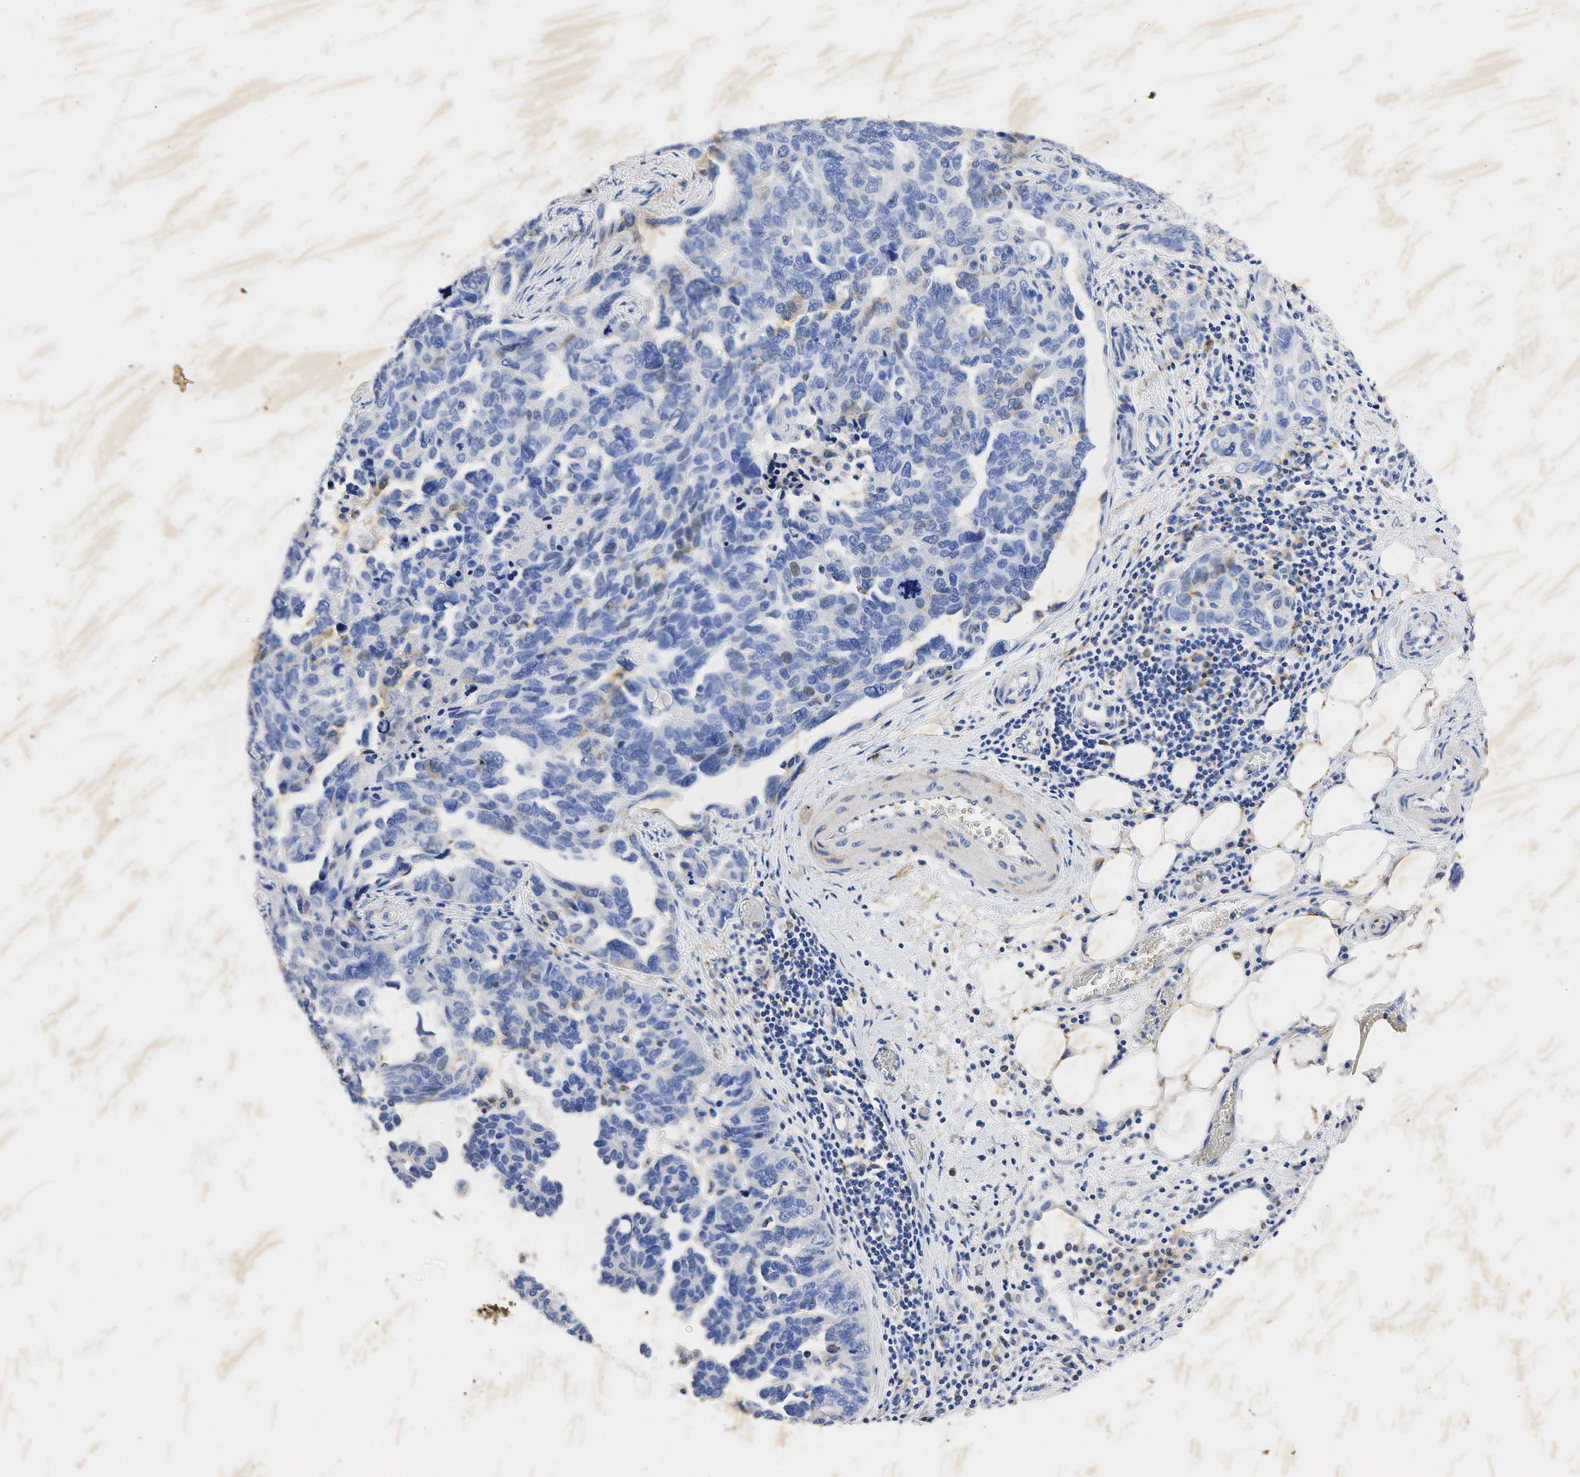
{"staining": {"intensity": "weak", "quantity": "<25%", "location": "cytoplasmic/membranous"}, "tissue": "ovarian cancer", "cell_type": "Tumor cells", "image_type": "cancer", "snomed": [{"axis": "morphology", "description": "Cystadenocarcinoma, serous, NOS"}, {"axis": "topography", "description": "Ovary"}], "caption": "There is no significant expression in tumor cells of serous cystadenocarcinoma (ovarian).", "gene": "SYP", "patient": {"sex": "female", "age": 64}}